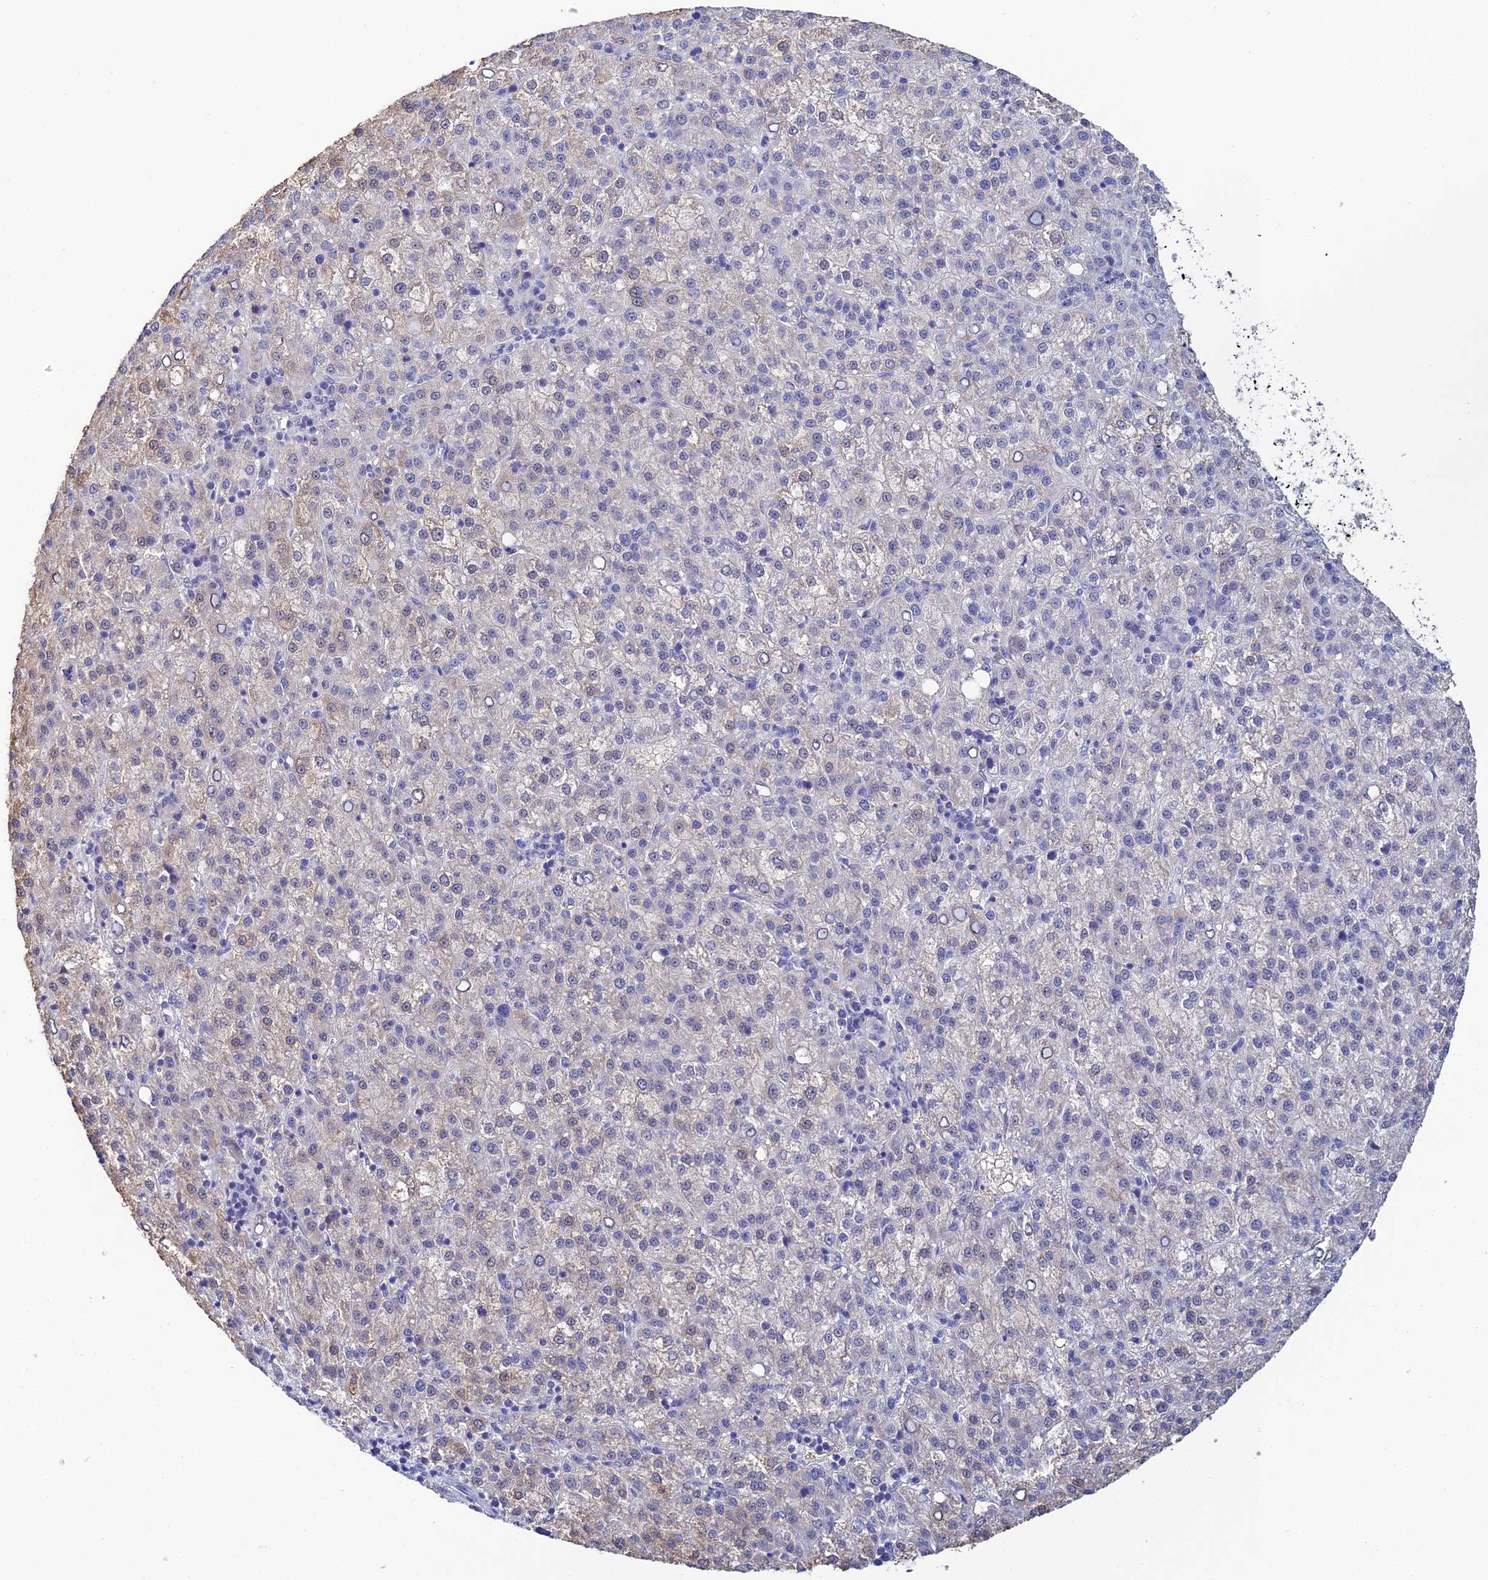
{"staining": {"intensity": "weak", "quantity": "<25%", "location": "cytoplasmic/membranous"}, "tissue": "liver cancer", "cell_type": "Tumor cells", "image_type": "cancer", "snomed": [{"axis": "morphology", "description": "Carcinoma, Hepatocellular, NOS"}, {"axis": "topography", "description": "Liver"}], "caption": "The image demonstrates no significant positivity in tumor cells of hepatocellular carcinoma (liver).", "gene": "PLPP4", "patient": {"sex": "female", "age": 58}}